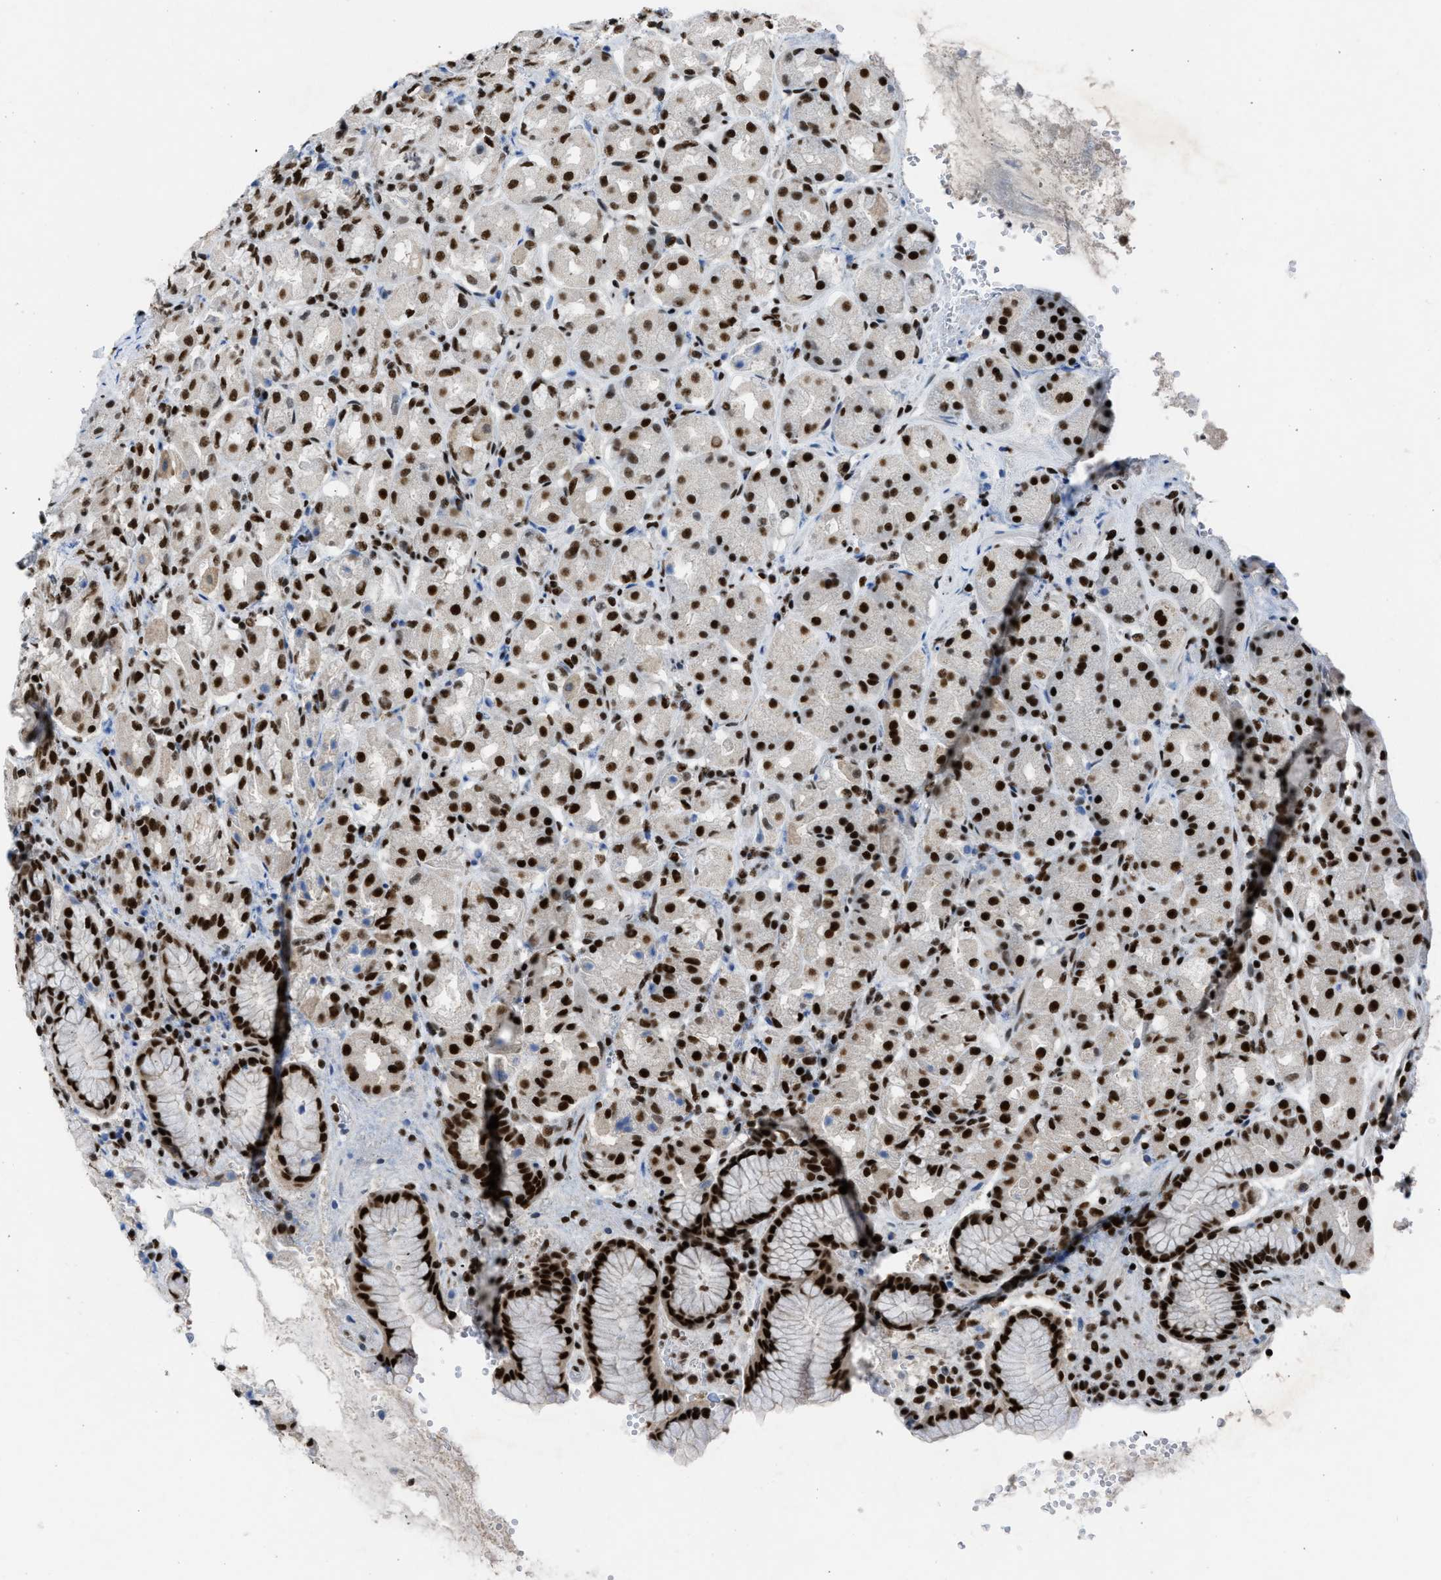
{"staining": {"intensity": "strong", "quantity": "25%-75%", "location": "nuclear"}, "tissue": "stomach", "cell_type": "Glandular cells", "image_type": "normal", "snomed": [{"axis": "morphology", "description": "Normal tissue, NOS"}, {"axis": "topography", "description": "Stomach"}, {"axis": "topography", "description": "Stomach, lower"}], "caption": "Immunohistochemical staining of normal stomach displays strong nuclear protein staining in about 25%-75% of glandular cells.", "gene": "SCAF4", "patient": {"sex": "female", "age": 56}}